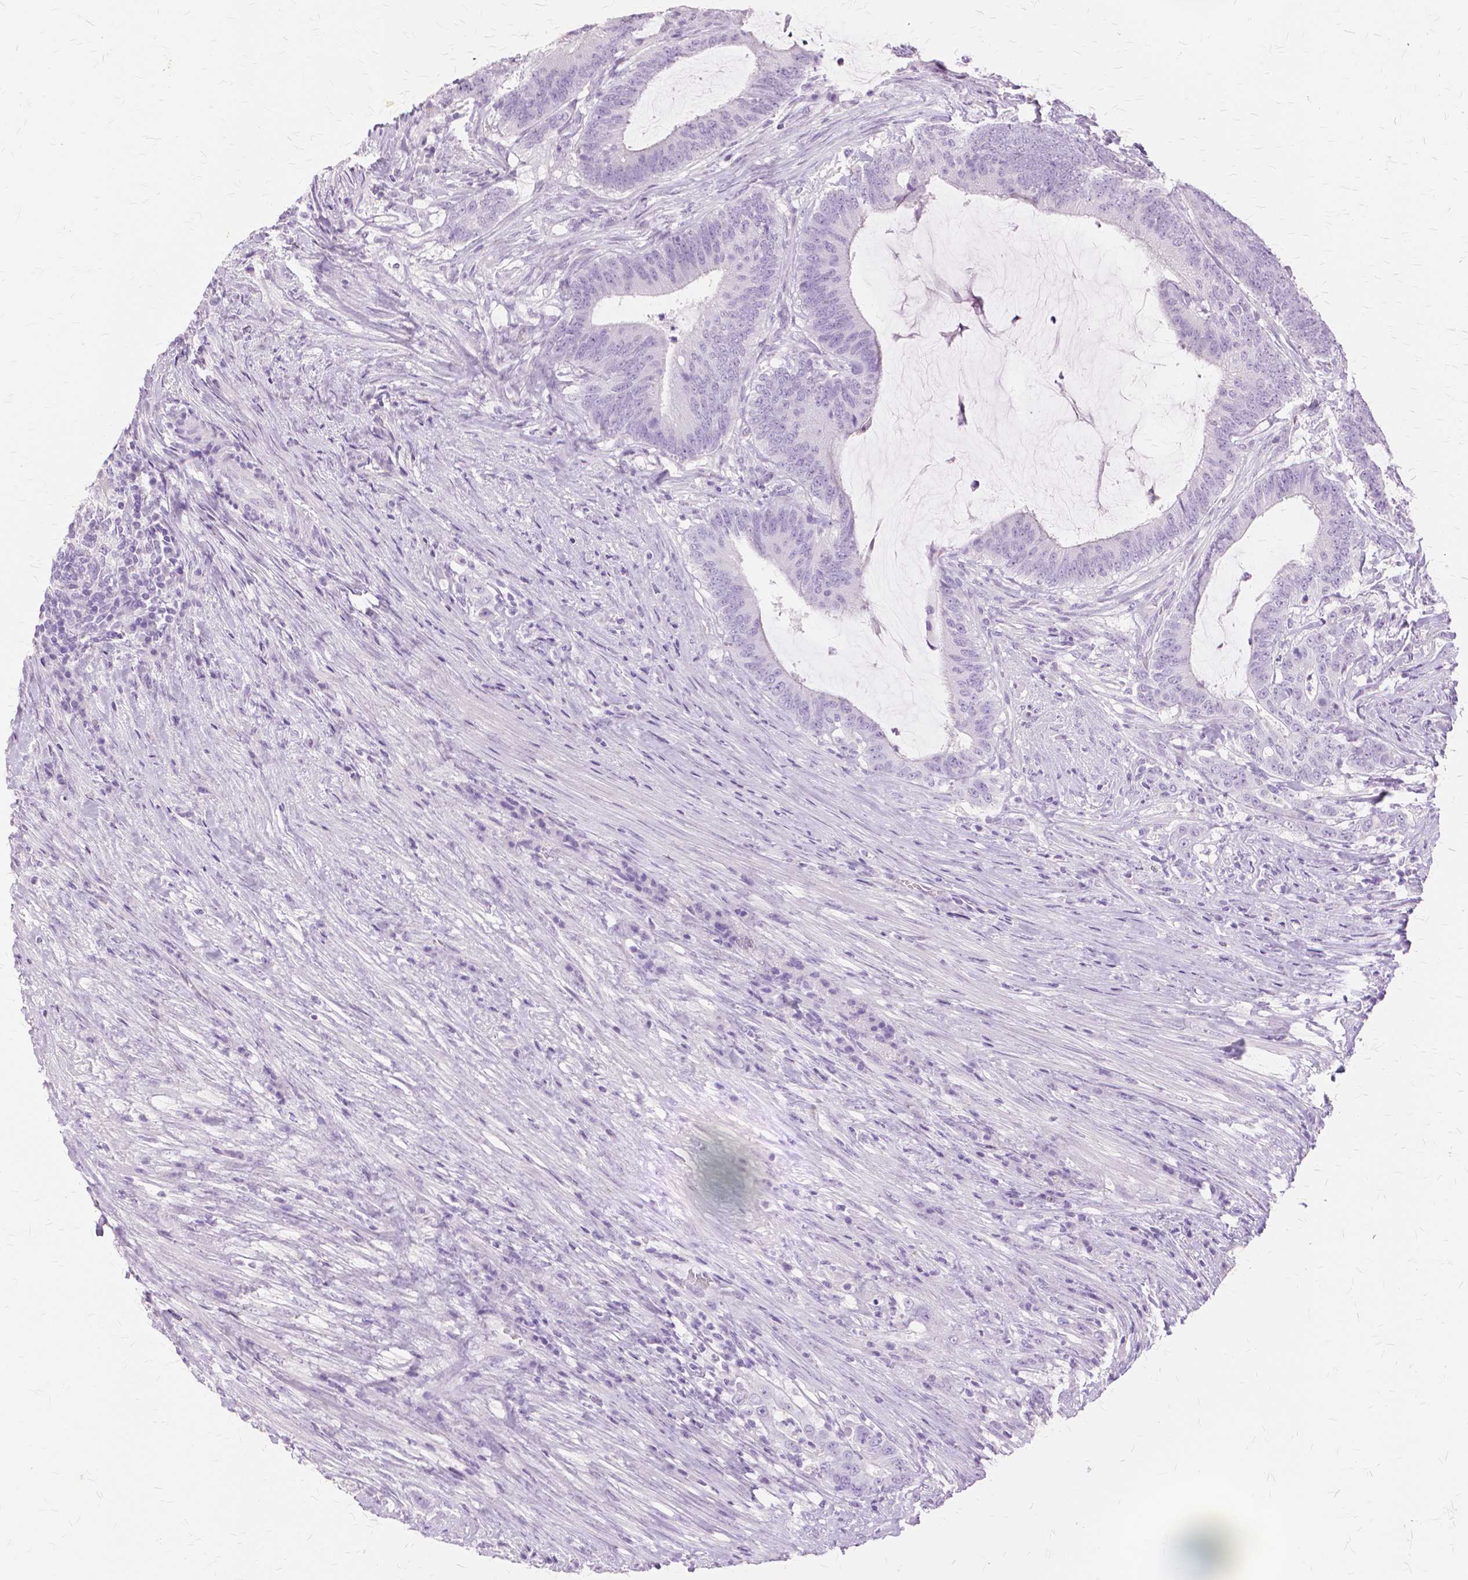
{"staining": {"intensity": "negative", "quantity": "none", "location": "none"}, "tissue": "colorectal cancer", "cell_type": "Tumor cells", "image_type": "cancer", "snomed": [{"axis": "morphology", "description": "Adenocarcinoma, NOS"}, {"axis": "topography", "description": "Colon"}], "caption": "Immunohistochemistry micrograph of neoplastic tissue: human colorectal cancer stained with DAB exhibits no significant protein staining in tumor cells.", "gene": "TGM1", "patient": {"sex": "female", "age": 43}}